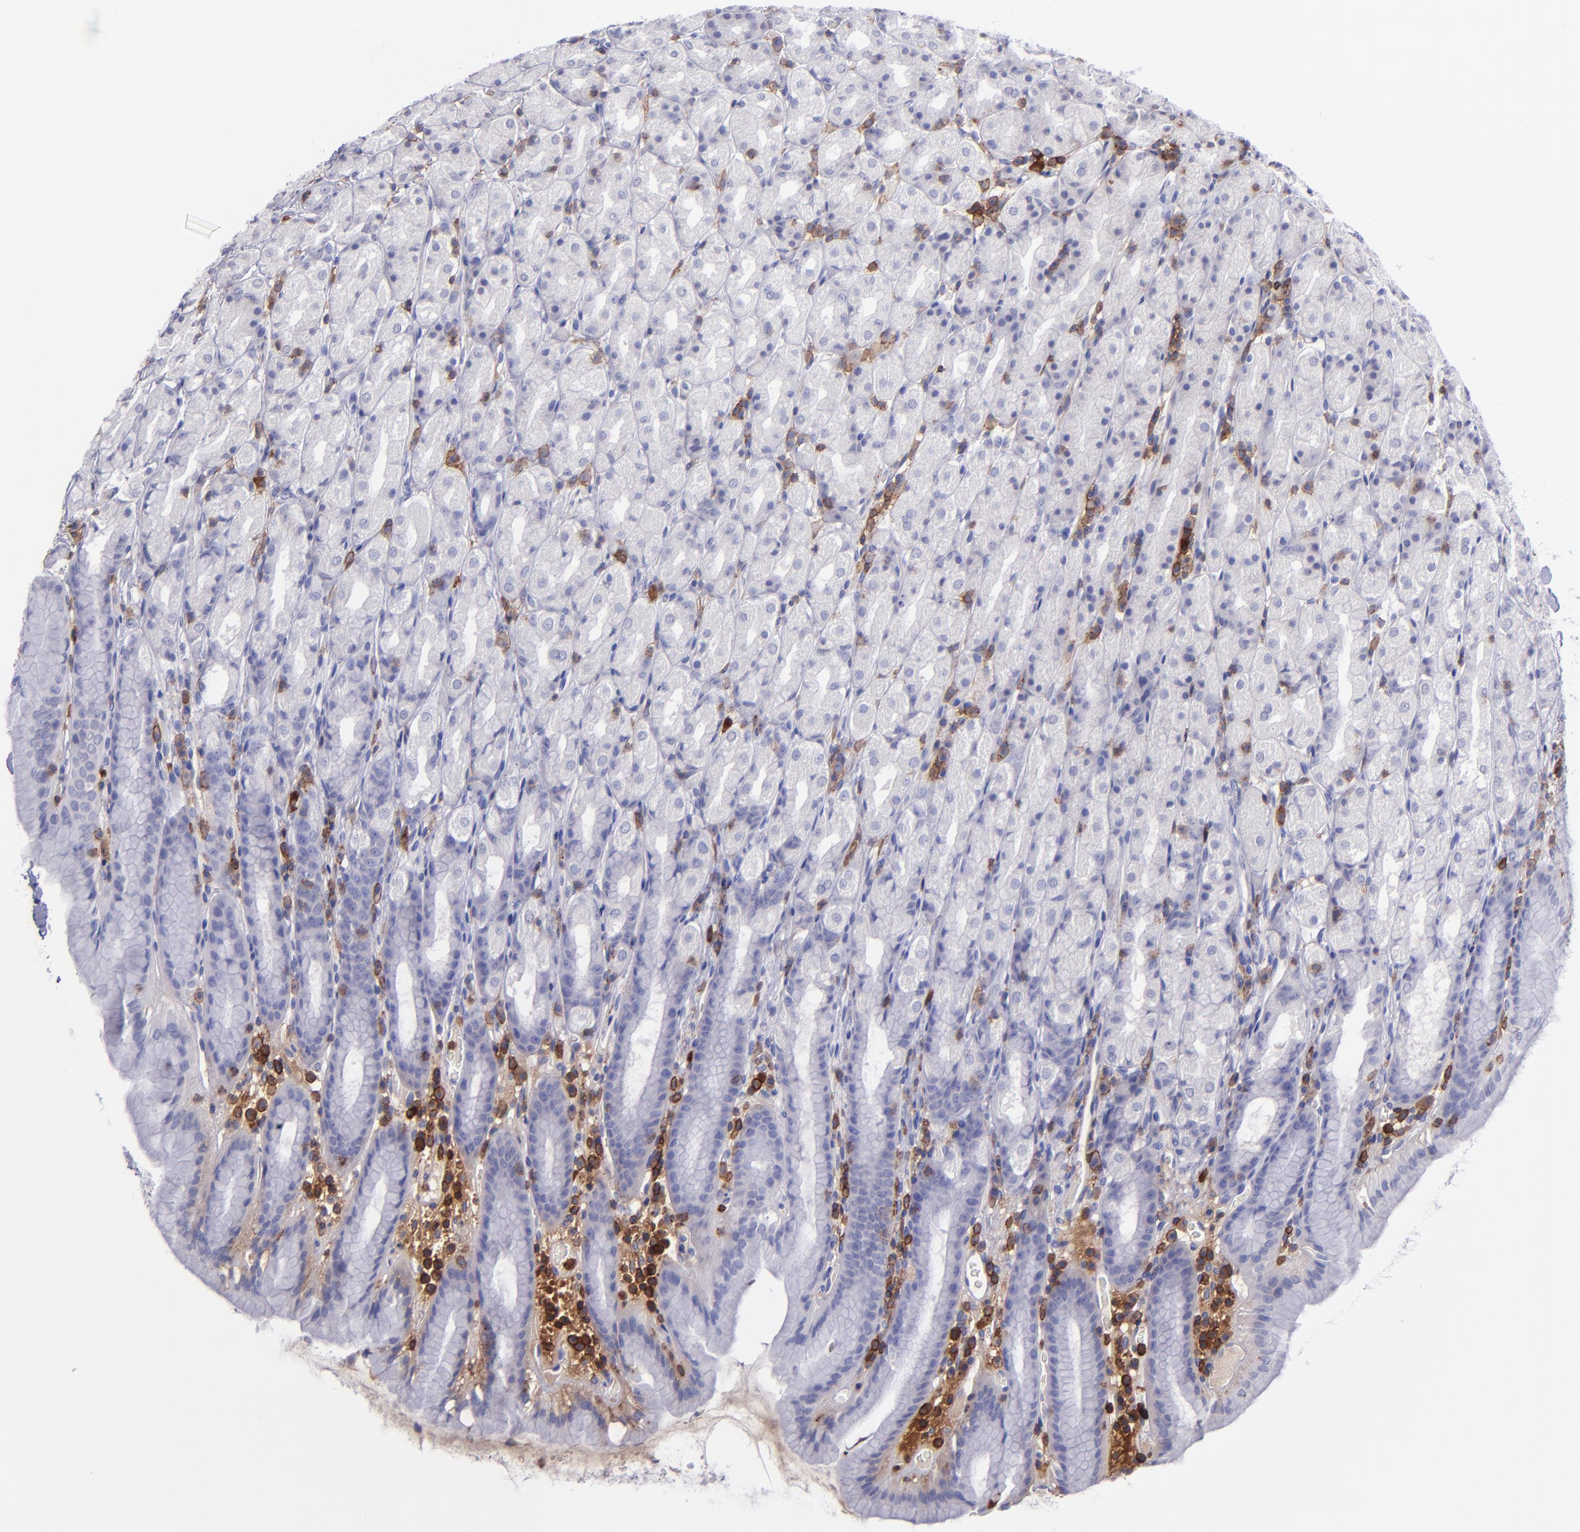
{"staining": {"intensity": "negative", "quantity": "none", "location": "none"}, "tissue": "stomach", "cell_type": "Glandular cells", "image_type": "normal", "snomed": [{"axis": "morphology", "description": "Normal tissue, NOS"}, {"axis": "topography", "description": "Stomach, upper"}], "caption": "Histopathology image shows no significant protein positivity in glandular cells of benign stomach.", "gene": "ICAM3", "patient": {"sex": "male", "age": 68}}